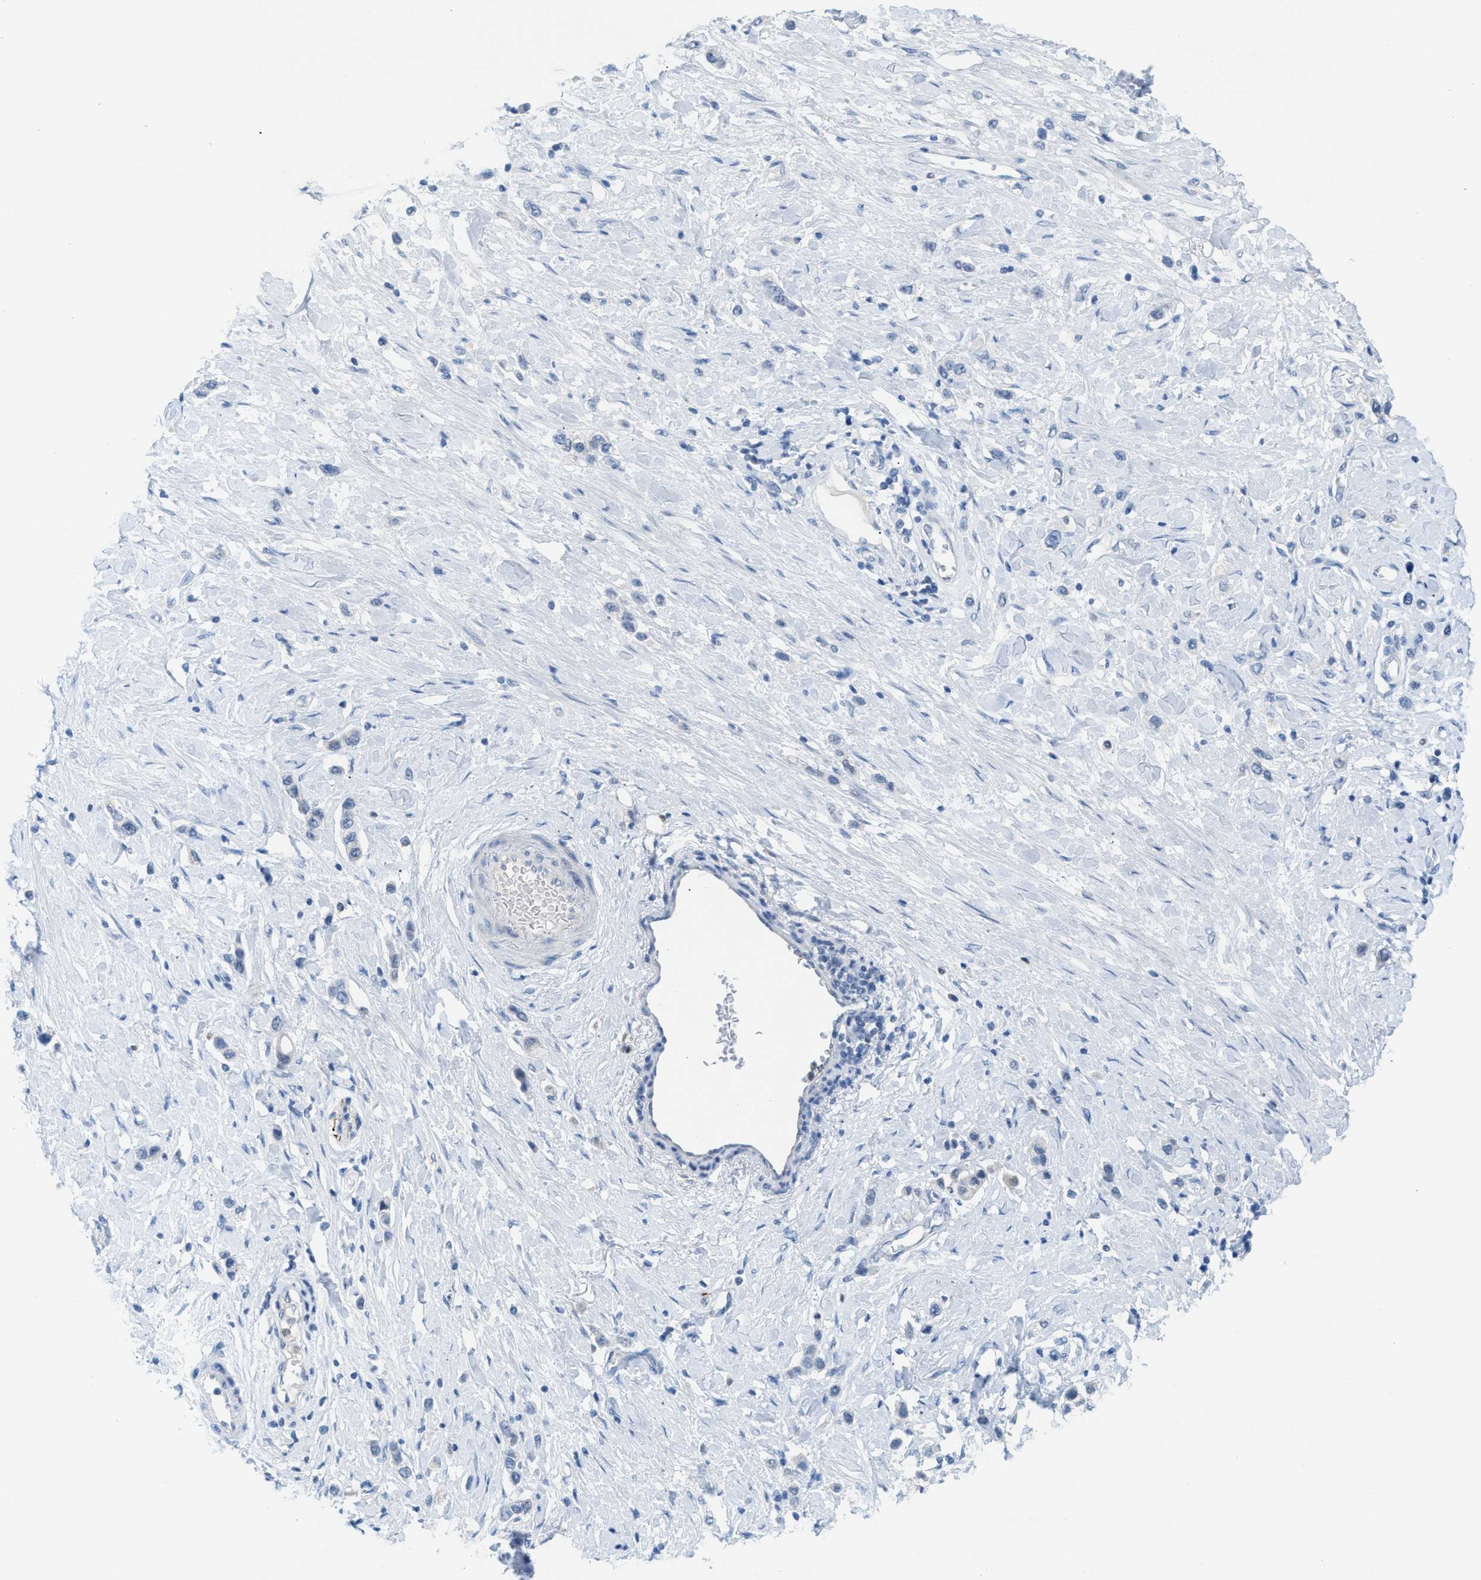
{"staining": {"intensity": "negative", "quantity": "none", "location": "none"}, "tissue": "stomach cancer", "cell_type": "Tumor cells", "image_type": "cancer", "snomed": [{"axis": "morphology", "description": "Adenocarcinoma, NOS"}, {"axis": "topography", "description": "Stomach"}], "caption": "There is no significant expression in tumor cells of stomach adenocarcinoma.", "gene": "PPM1D", "patient": {"sex": "female", "age": 65}}